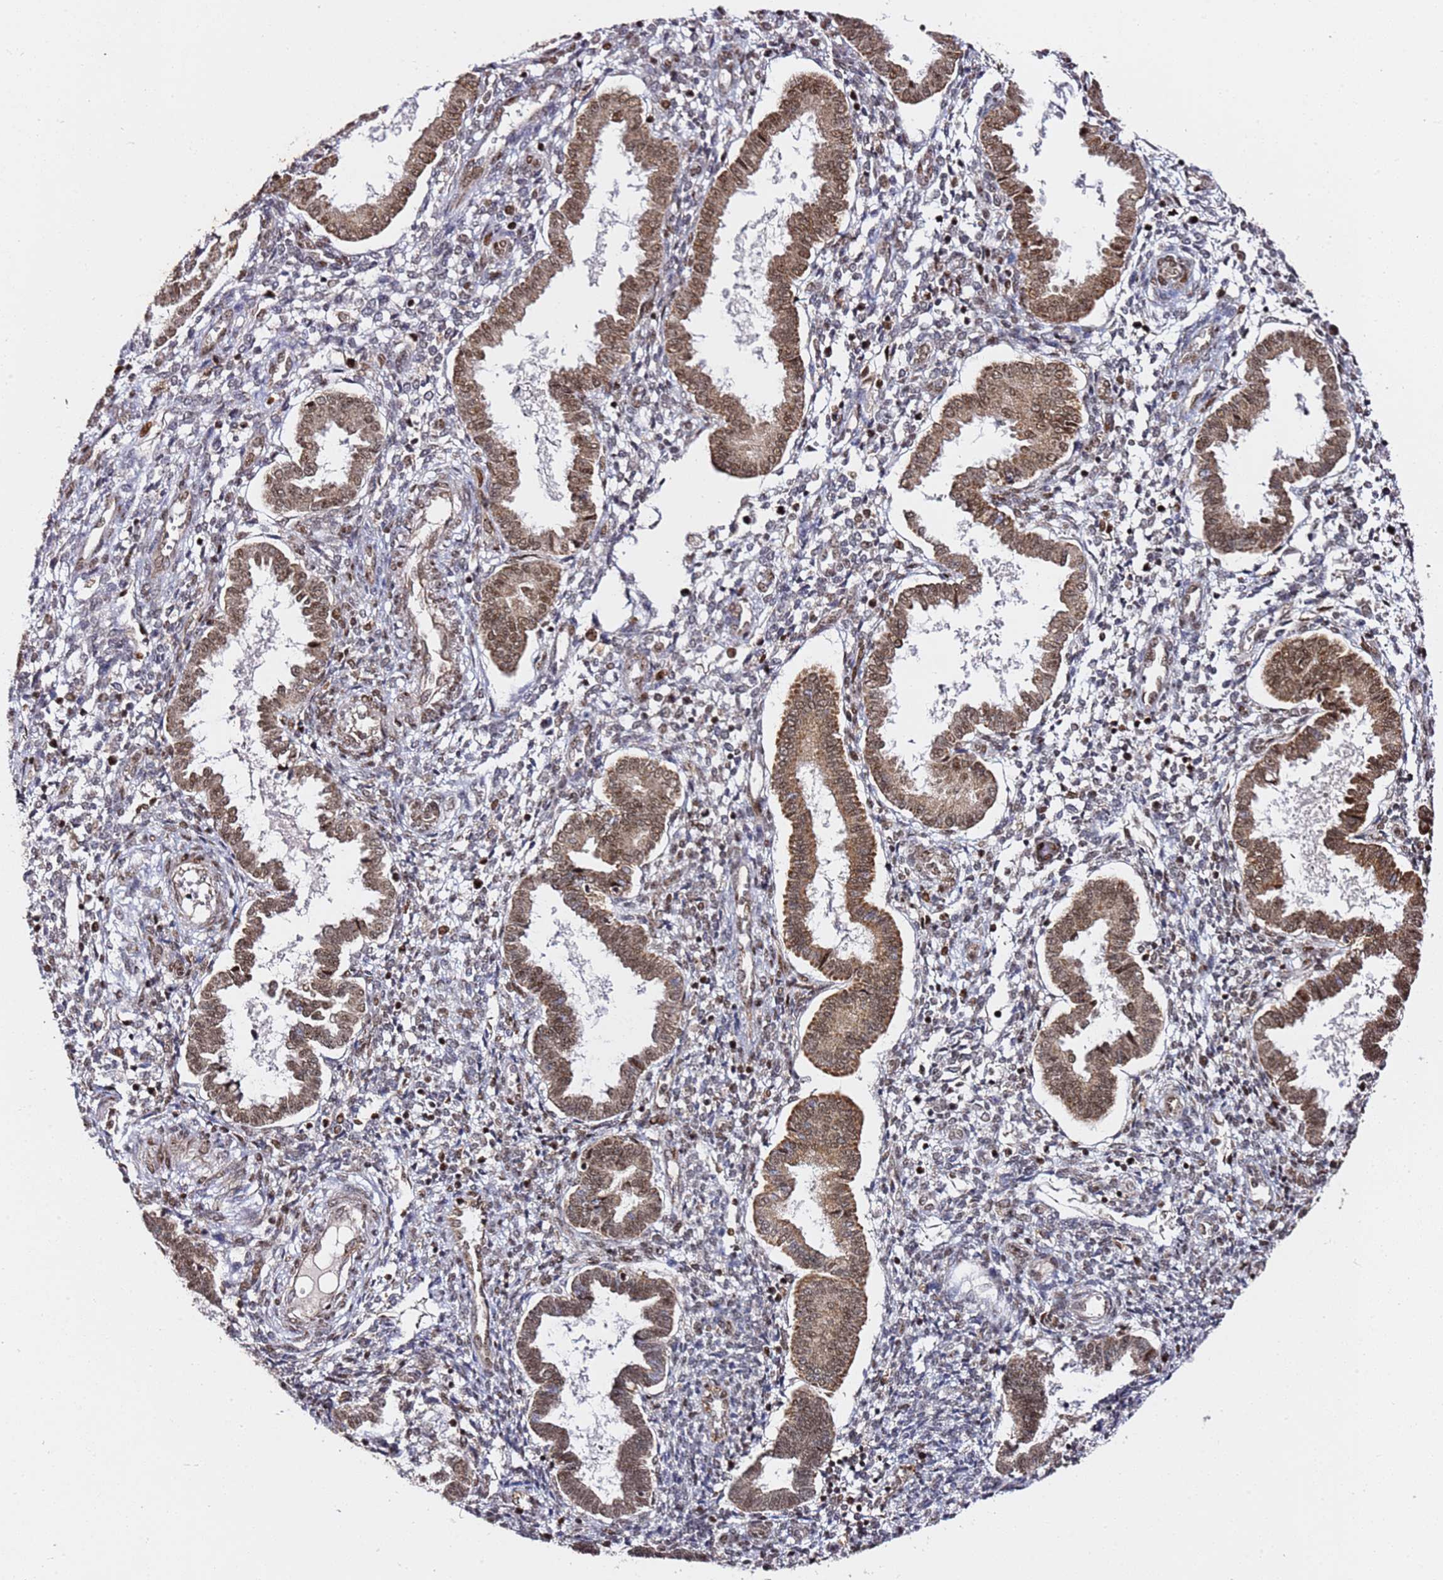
{"staining": {"intensity": "moderate", "quantity": "<25%", "location": "nuclear"}, "tissue": "endometrium", "cell_type": "Cells in endometrial stroma", "image_type": "normal", "snomed": [{"axis": "morphology", "description": "Normal tissue, NOS"}, {"axis": "topography", "description": "Endometrium"}], "caption": "Immunohistochemical staining of unremarkable human endometrium demonstrates moderate nuclear protein staining in approximately <25% of cells in endometrial stroma. (DAB IHC with brightfield microscopy, high magnification).", "gene": "TP53AIP1", "patient": {"sex": "female", "age": 24}}